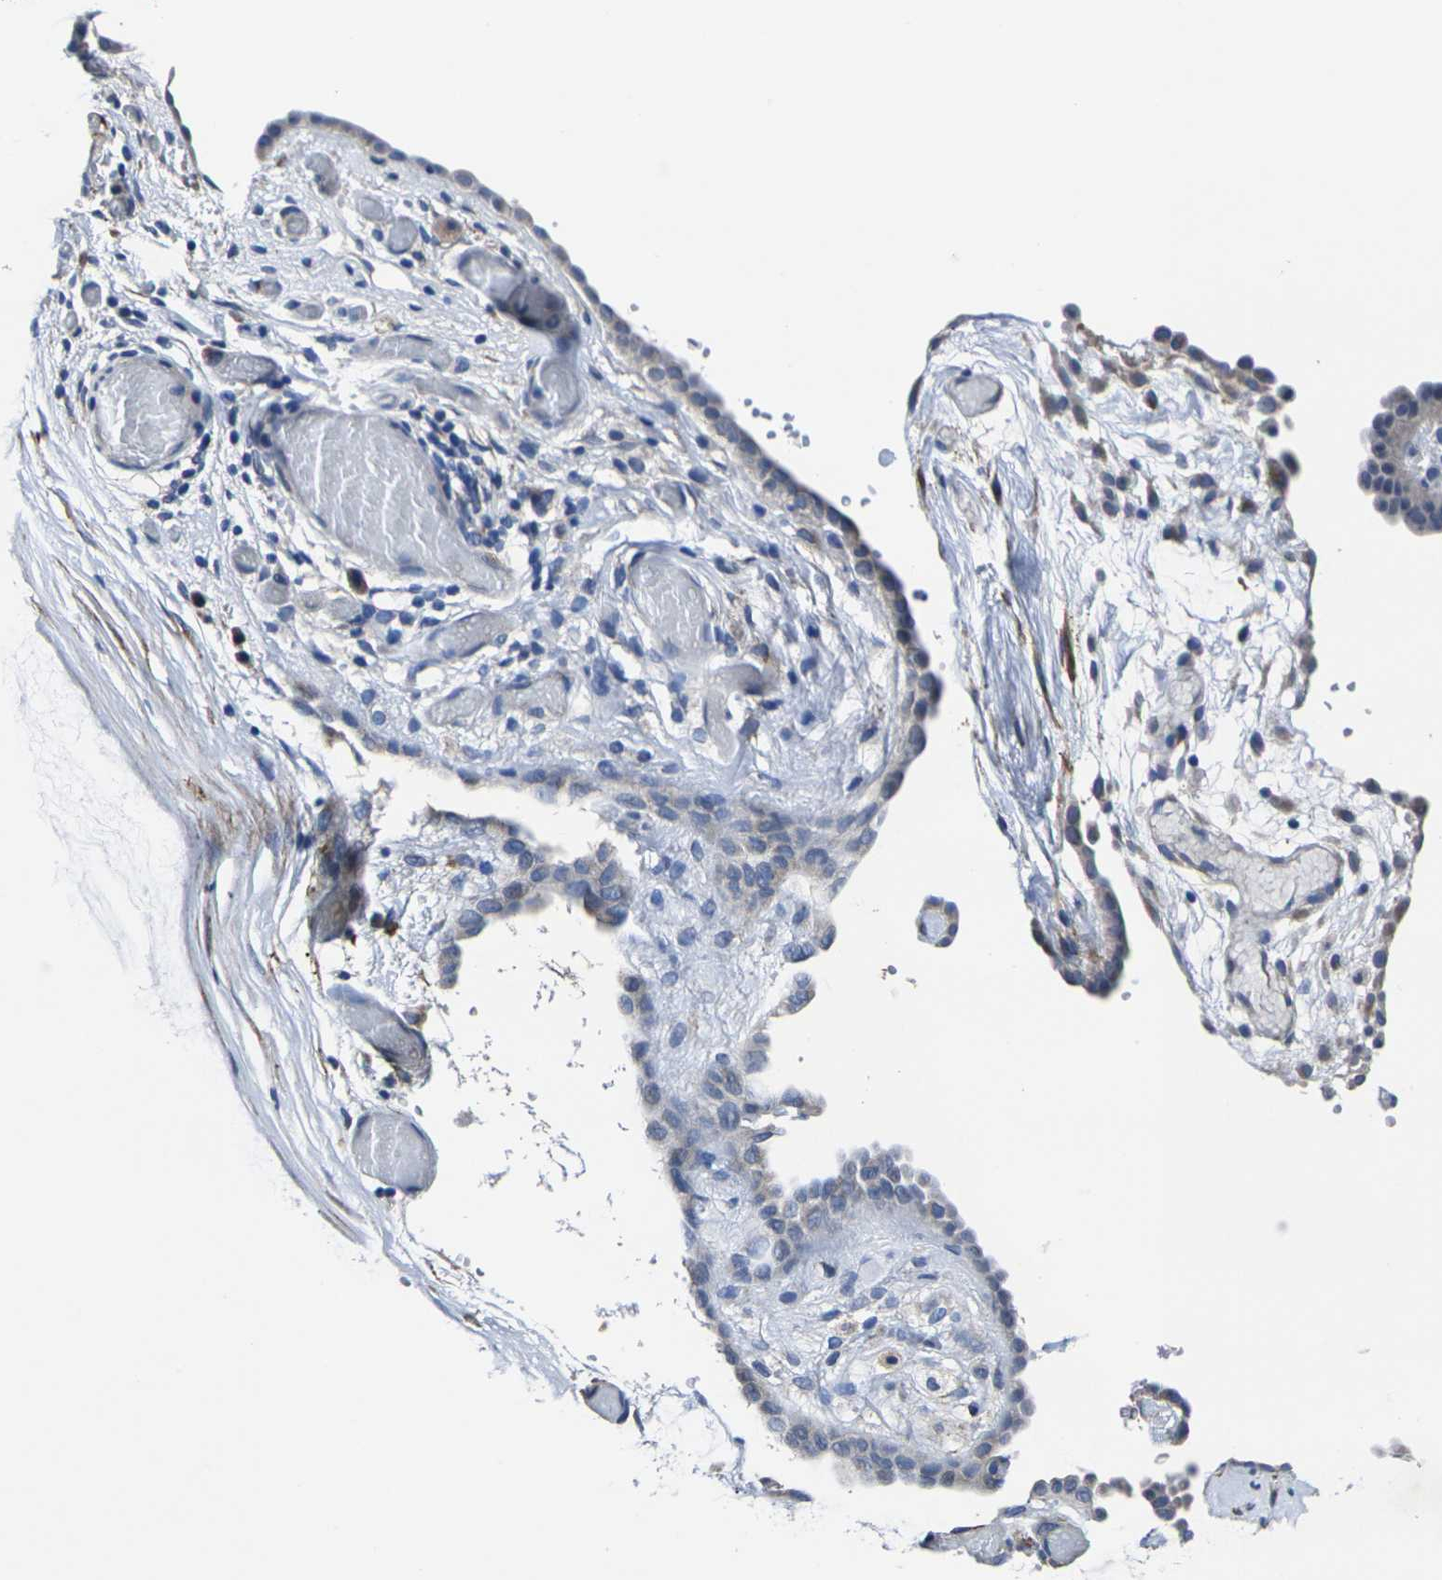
{"staining": {"intensity": "negative", "quantity": "none", "location": "none"}, "tissue": "ovarian cancer", "cell_type": "Tumor cells", "image_type": "cancer", "snomed": [{"axis": "morphology", "description": "Cystadenocarcinoma, mucinous, NOS"}, {"axis": "topography", "description": "Ovary"}], "caption": "Immunohistochemistry micrograph of human ovarian cancer stained for a protein (brown), which reveals no staining in tumor cells.", "gene": "CYP2C8", "patient": {"sex": "female", "age": 39}}